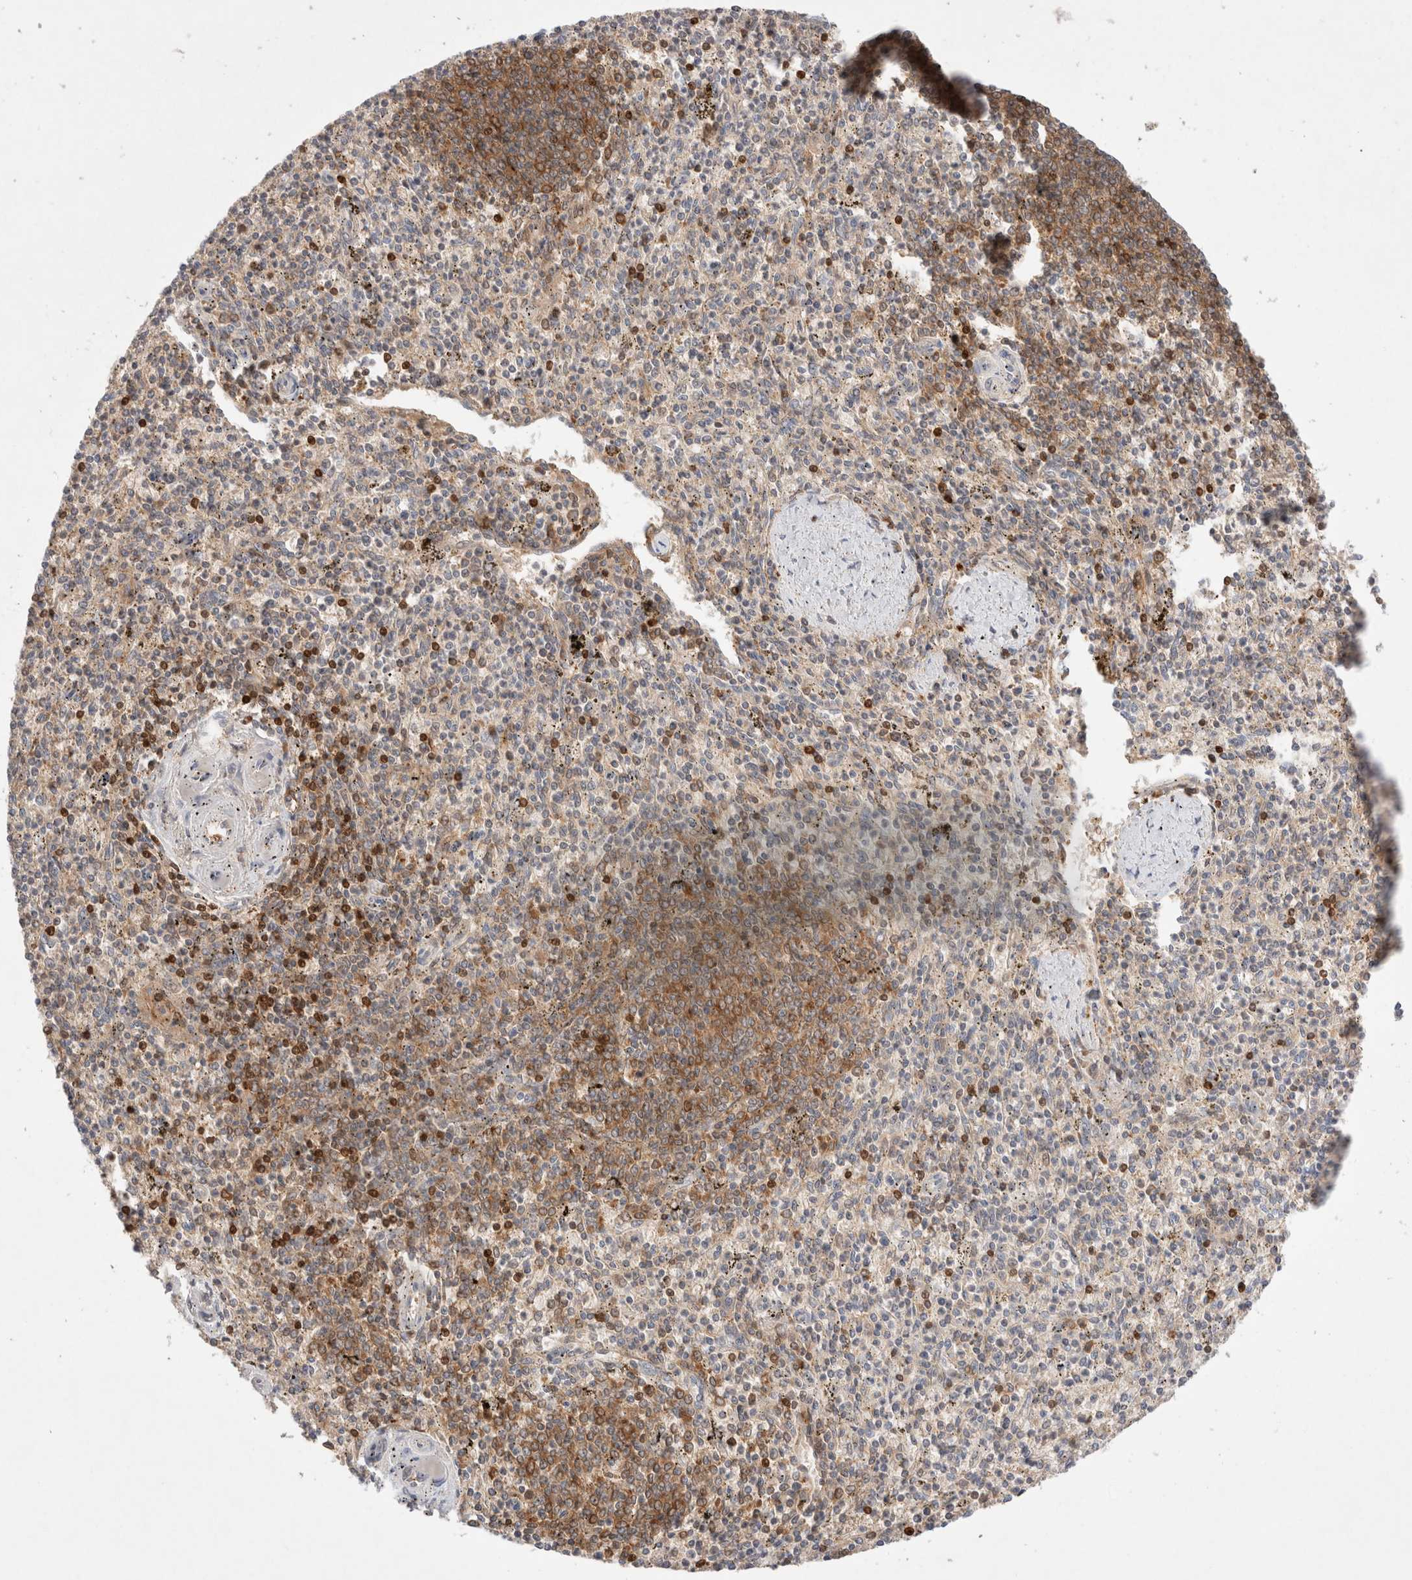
{"staining": {"intensity": "strong", "quantity": "<25%", "location": "cytoplasmic/membranous"}, "tissue": "spleen", "cell_type": "Cells in red pulp", "image_type": "normal", "snomed": [{"axis": "morphology", "description": "Normal tissue, NOS"}, {"axis": "topography", "description": "Spleen"}], "caption": "Immunohistochemical staining of normal human spleen displays strong cytoplasmic/membranous protein expression in approximately <25% of cells in red pulp. (IHC, brightfield microscopy, high magnification).", "gene": "STARD10", "patient": {"sex": "male", "age": 72}}